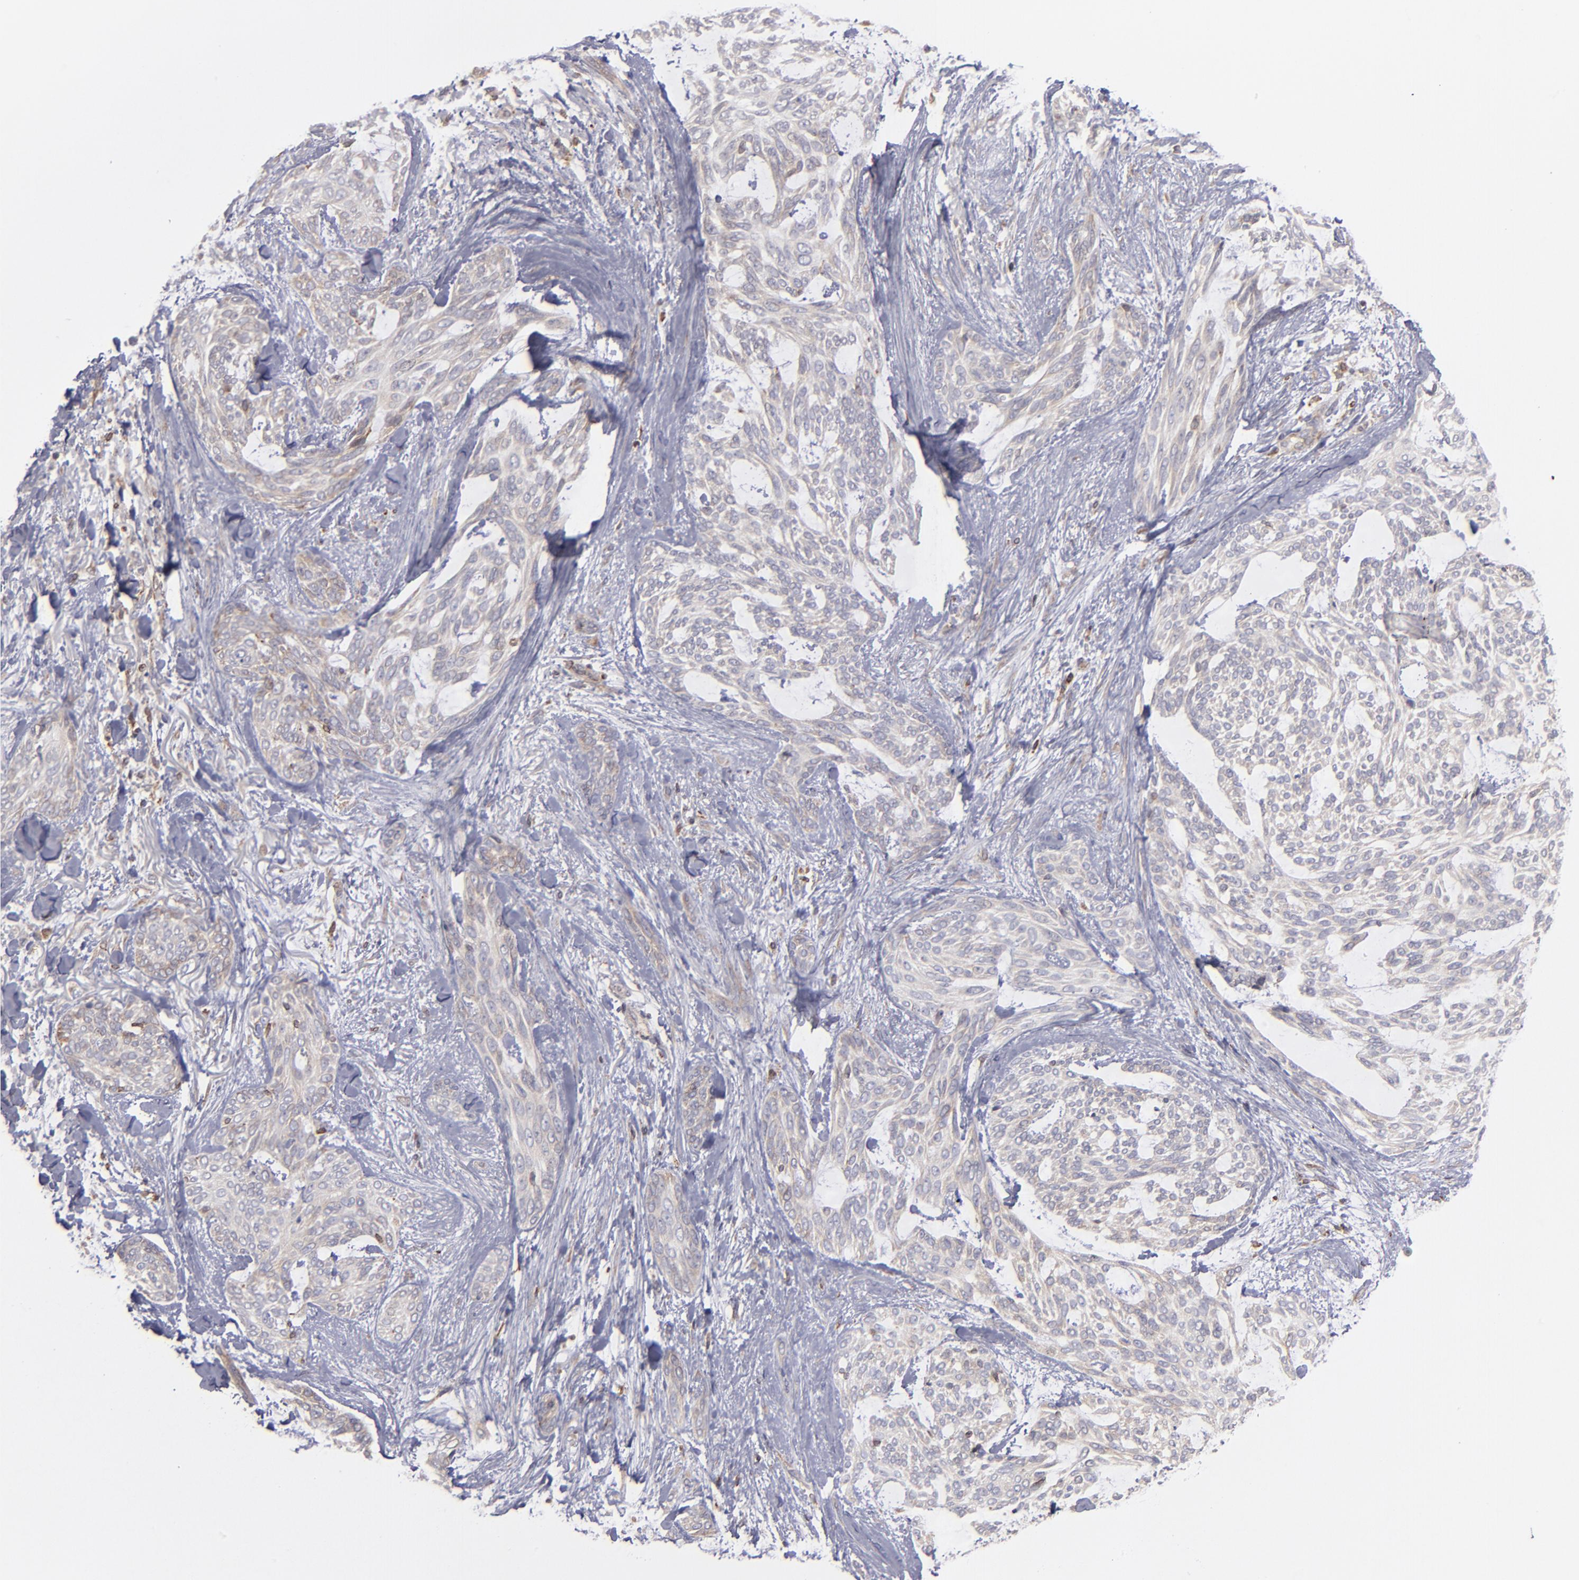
{"staining": {"intensity": "weak", "quantity": "25%-75%", "location": "cytoplasmic/membranous"}, "tissue": "skin cancer", "cell_type": "Tumor cells", "image_type": "cancer", "snomed": [{"axis": "morphology", "description": "Normal tissue, NOS"}, {"axis": "morphology", "description": "Basal cell carcinoma"}, {"axis": "topography", "description": "Skin"}], "caption": "A low amount of weak cytoplasmic/membranous staining is seen in approximately 25%-75% of tumor cells in skin cancer (basal cell carcinoma) tissue.", "gene": "TMX1", "patient": {"sex": "female", "age": 71}}